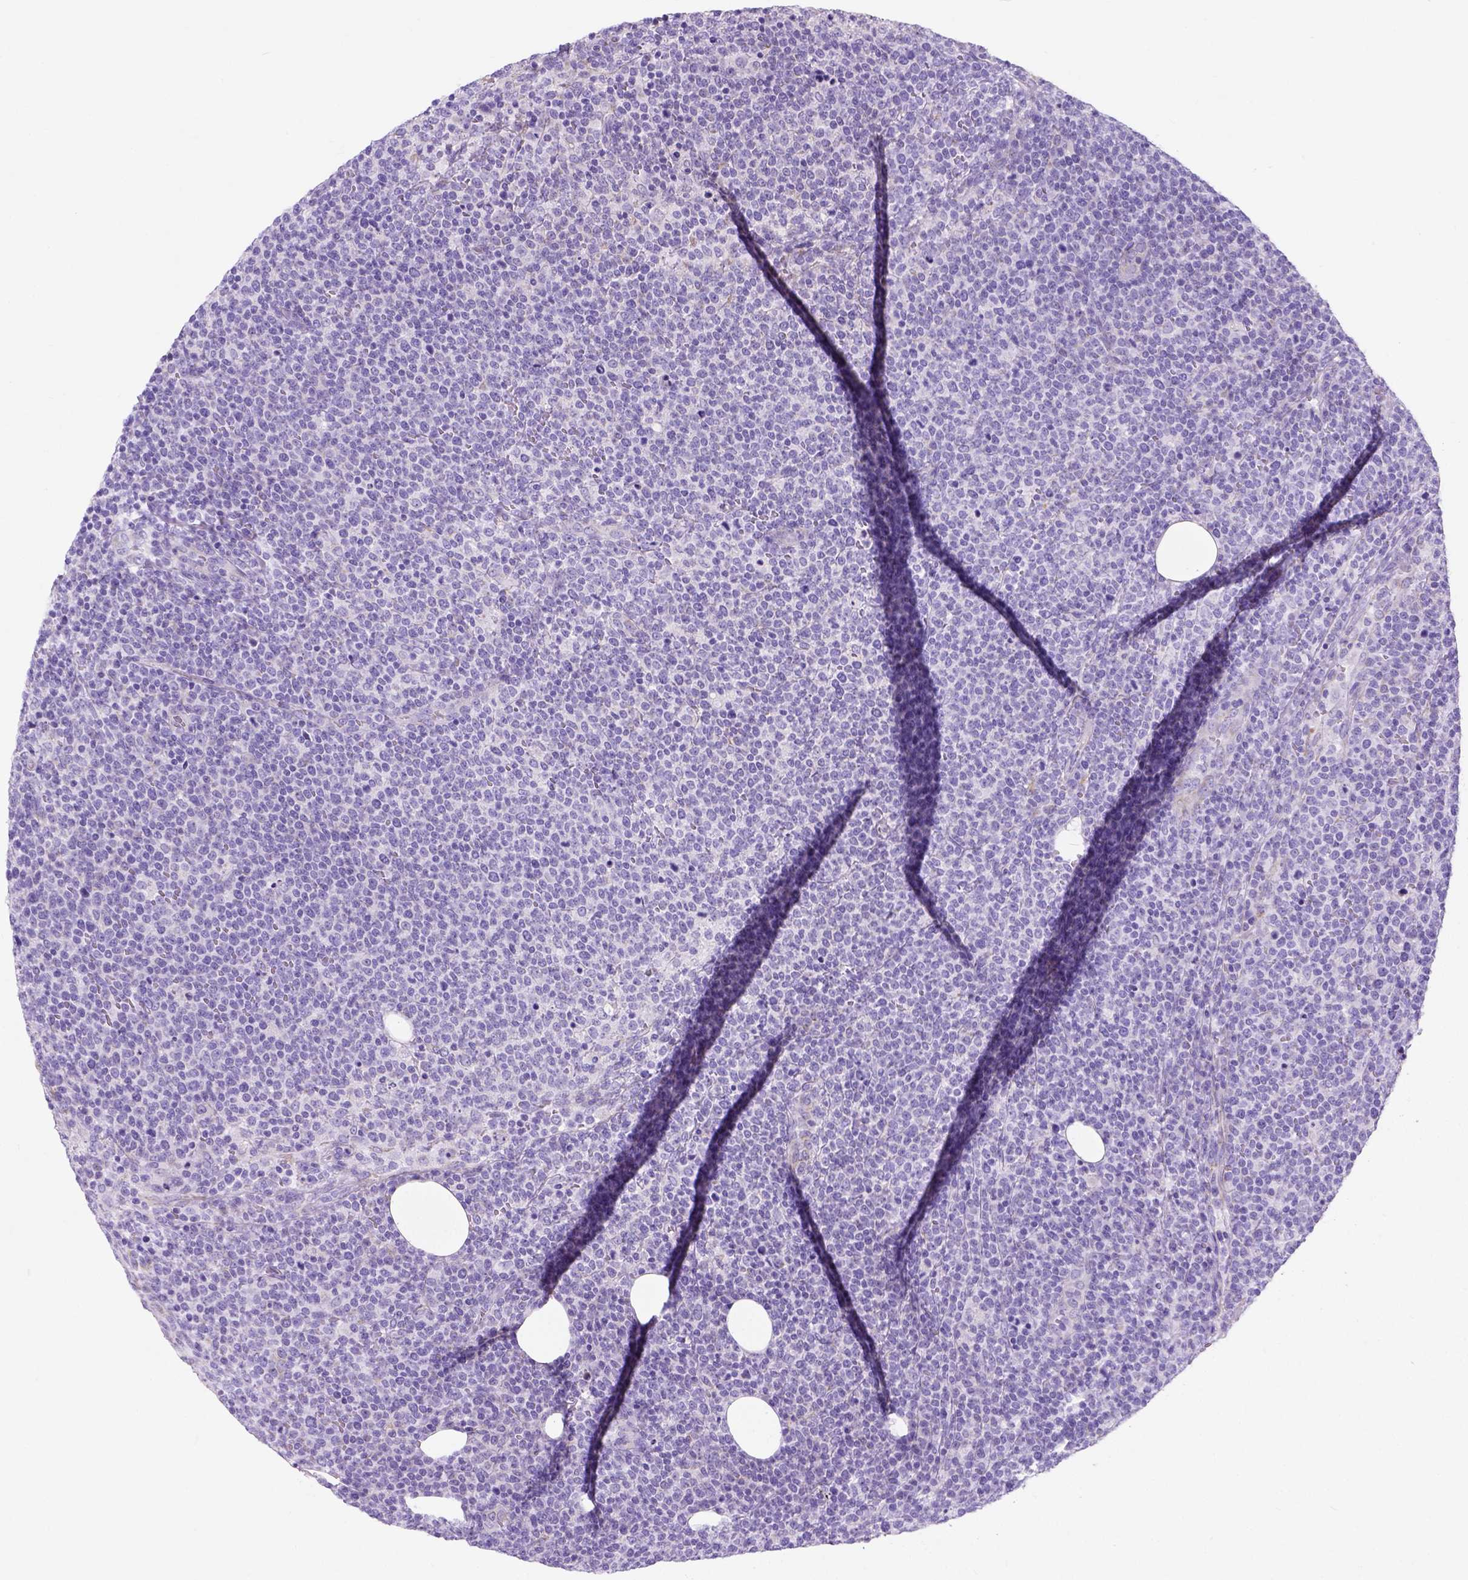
{"staining": {"intensity": "negative", "quantity": "none", "location": "none"}, "tissue": "lymphoma", "cell_type": "Tumor cells", "image_type": "cancer", "snomed": [{"axis": "morphology", "description": "Malignant lymphoma, non-Hodgkin's type, High grade"}, {"axis": "topography", "description": "Lymph node"}], "caption": "Immunohistochemistry (IHC) micrograph of lymphoma stained for a protein (brown), which exhibits no staining in tumor cells.", "gene": "MYH15", "patient": {"sex": "male", "age": 61}}